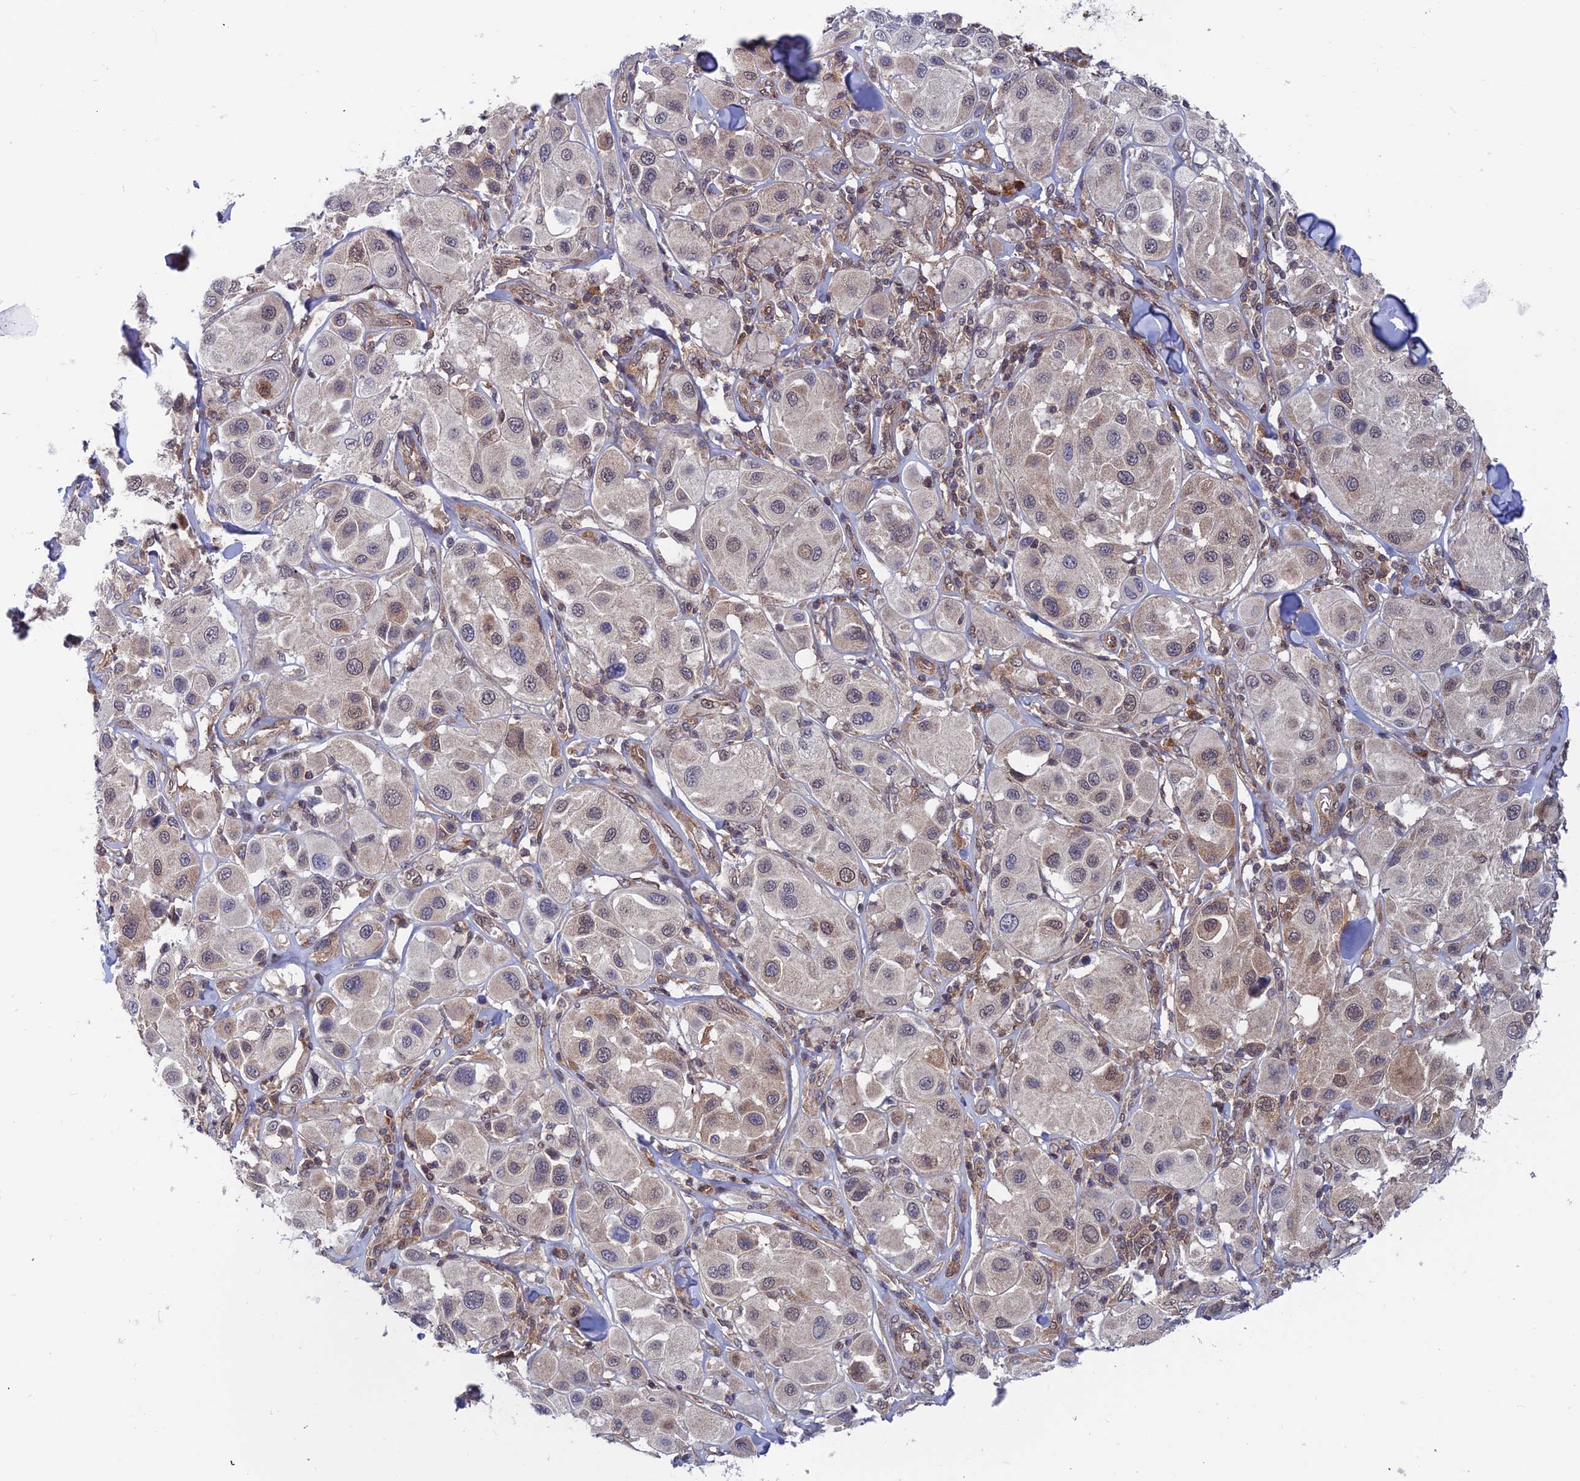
{"staining": {"intensity": "weak", "quantity": "25%-75%", "location": "cytoplasmic/membranous,nuclear"}, "tissue": "melanoma", "cell_type": "Tumor cells", "image_type": "cancer", "snomed": [{"axis": "morphology", "description": "Malignant melanoma, Metastatic site"}, {"axis": "topography", "description": "Skin"}], "caption": "Protein staining of malignant melanoma (metastatic site) tissue reveals weak cytoplasmic/membranous and nuclear positivity in about 25%-75% of tumor cells.", "gene": "IGBP1", "patient": {"sex": "male", "age": 41}}